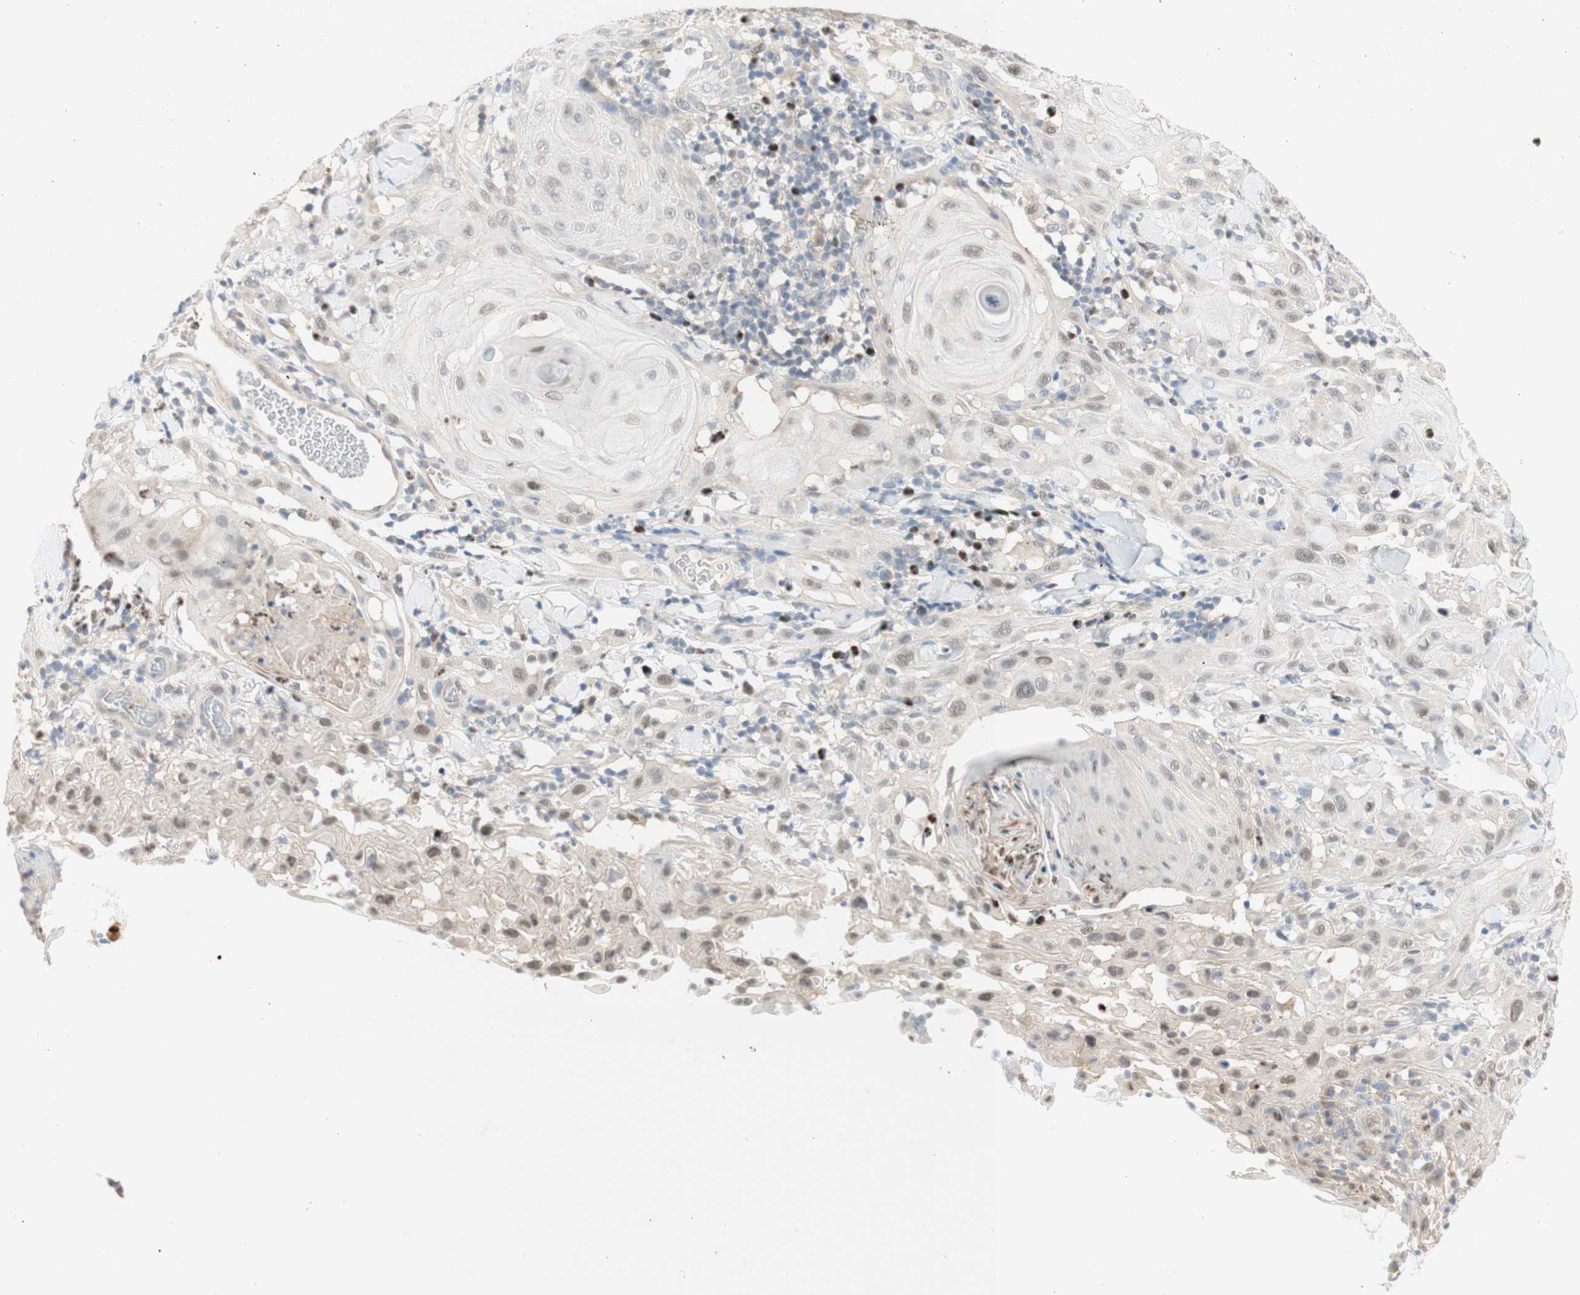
{"staining": {"intensity": "weak", "quantity": "25%-75%", "location": "nuclear"}, "tissue": "skin cancer", "cell_type": "Tumor cells", "image_type": "cancer", "snomed": [{"axis": "morphology", "description": "Squamous cell carcinoma, NOS"}, {"axis": "topography", "description": "Skin"}], "caption": "The micrograph exhibits a brown stain indicating the presence of a protein in the nuclear of tumor cells in skin squamous cell carcinoma. (DAB (3,3'-diaminobenzidine) IHC with brightfield microscopy, high magnification).", "gene": "RFNG", "patient": {"sex": "male", "age": 24}}